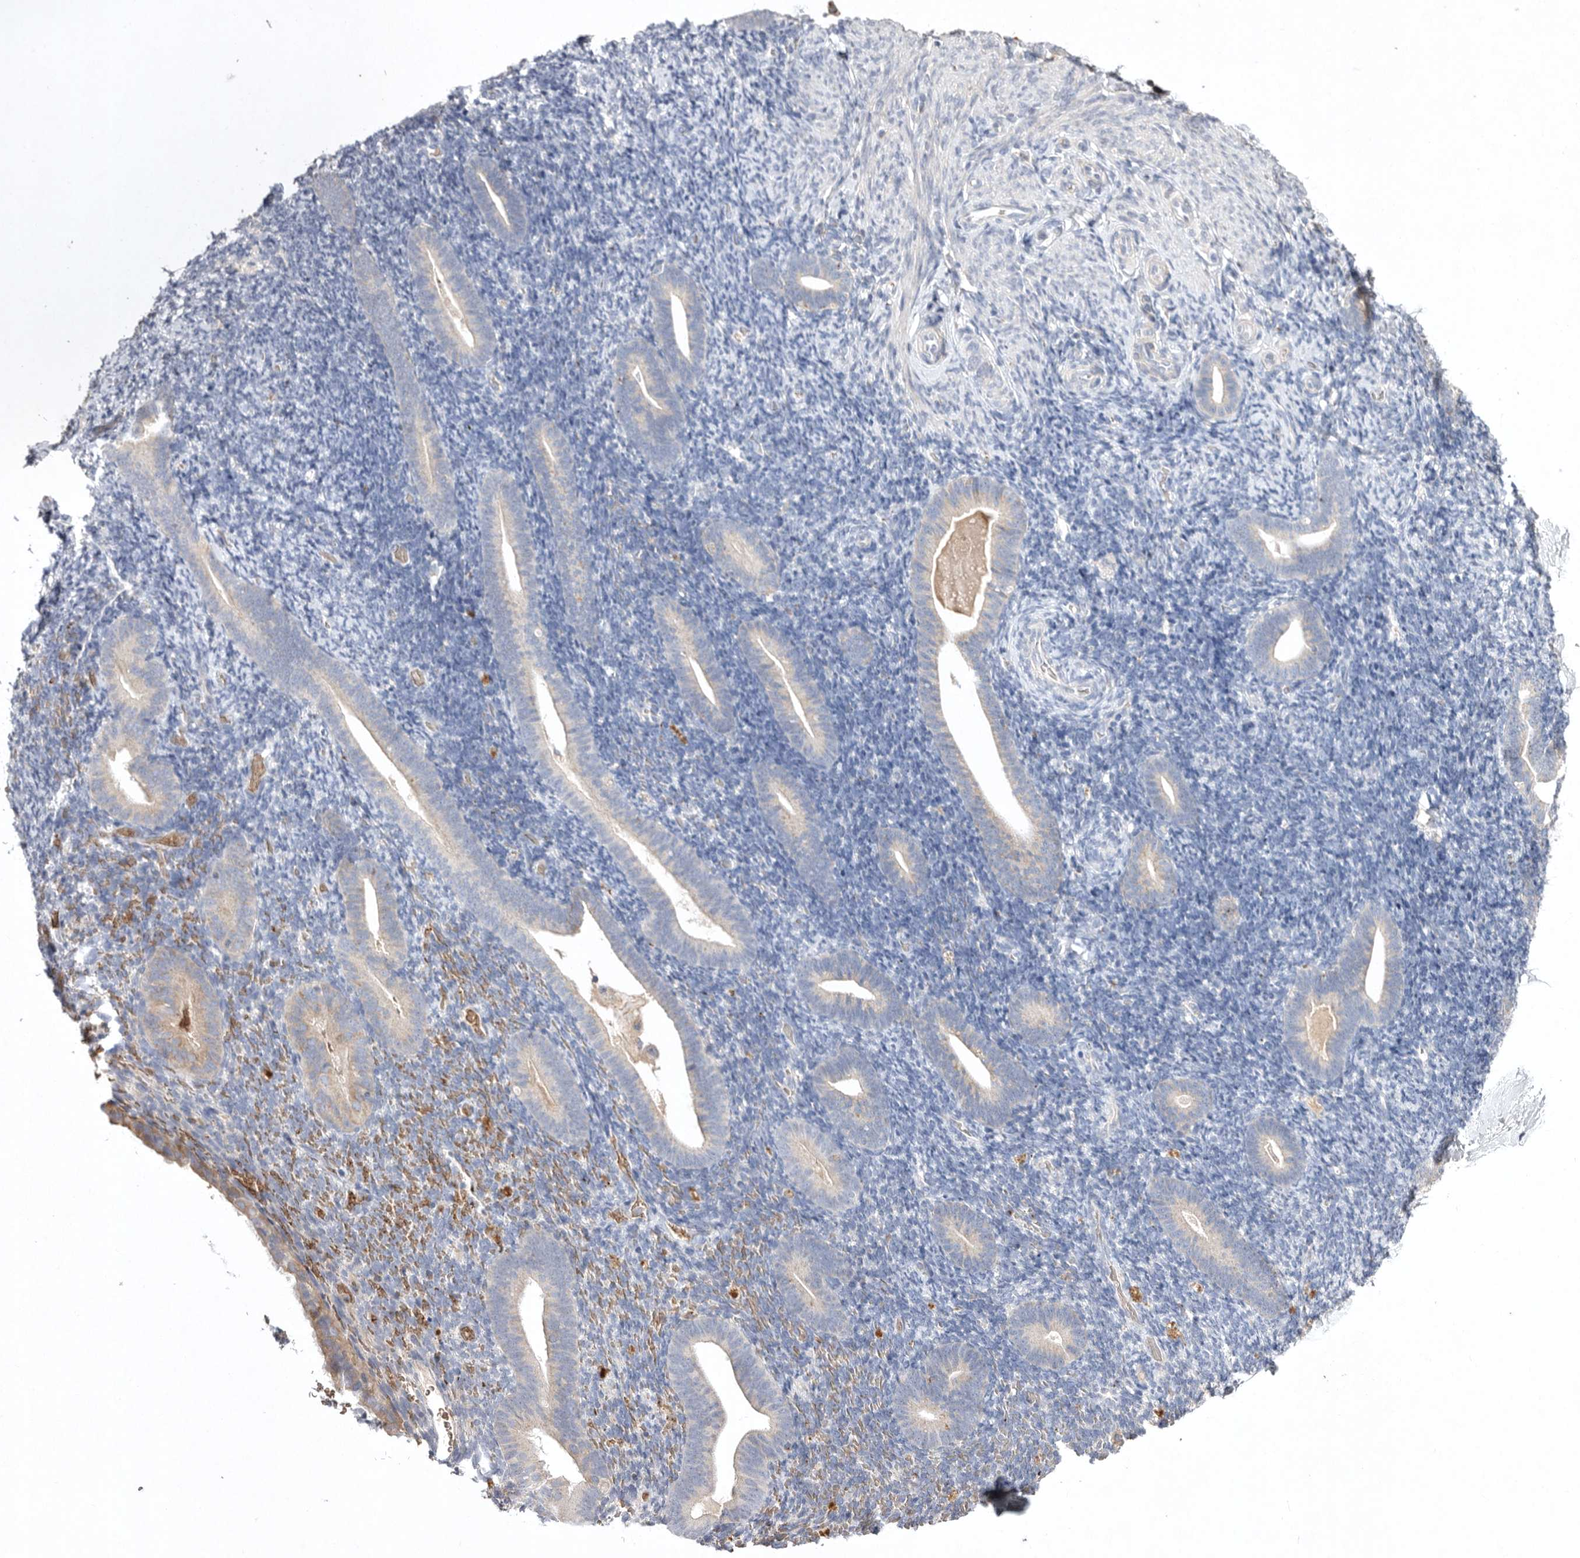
{"staining": {"intensity": "weak", "quantity": "<25%", "location": "cytoplasmic/membranous"}, "tissue": "endometrium", "cell_type": "Cells in endometrial stroma", "image_type": "normal", "snomed": [{"axis": "morphology", "description": "Normal tissue, NOS"}, {"axis": "topography", "description": "Endometrium"}], "caption": "The photomicrograph reveals no significant positivity in cells in endometrial stroma of endometrium. Nuclei are stained in blue.", "gene": "TNFSF14", "patient": {"sex": "female", "age": 51}}